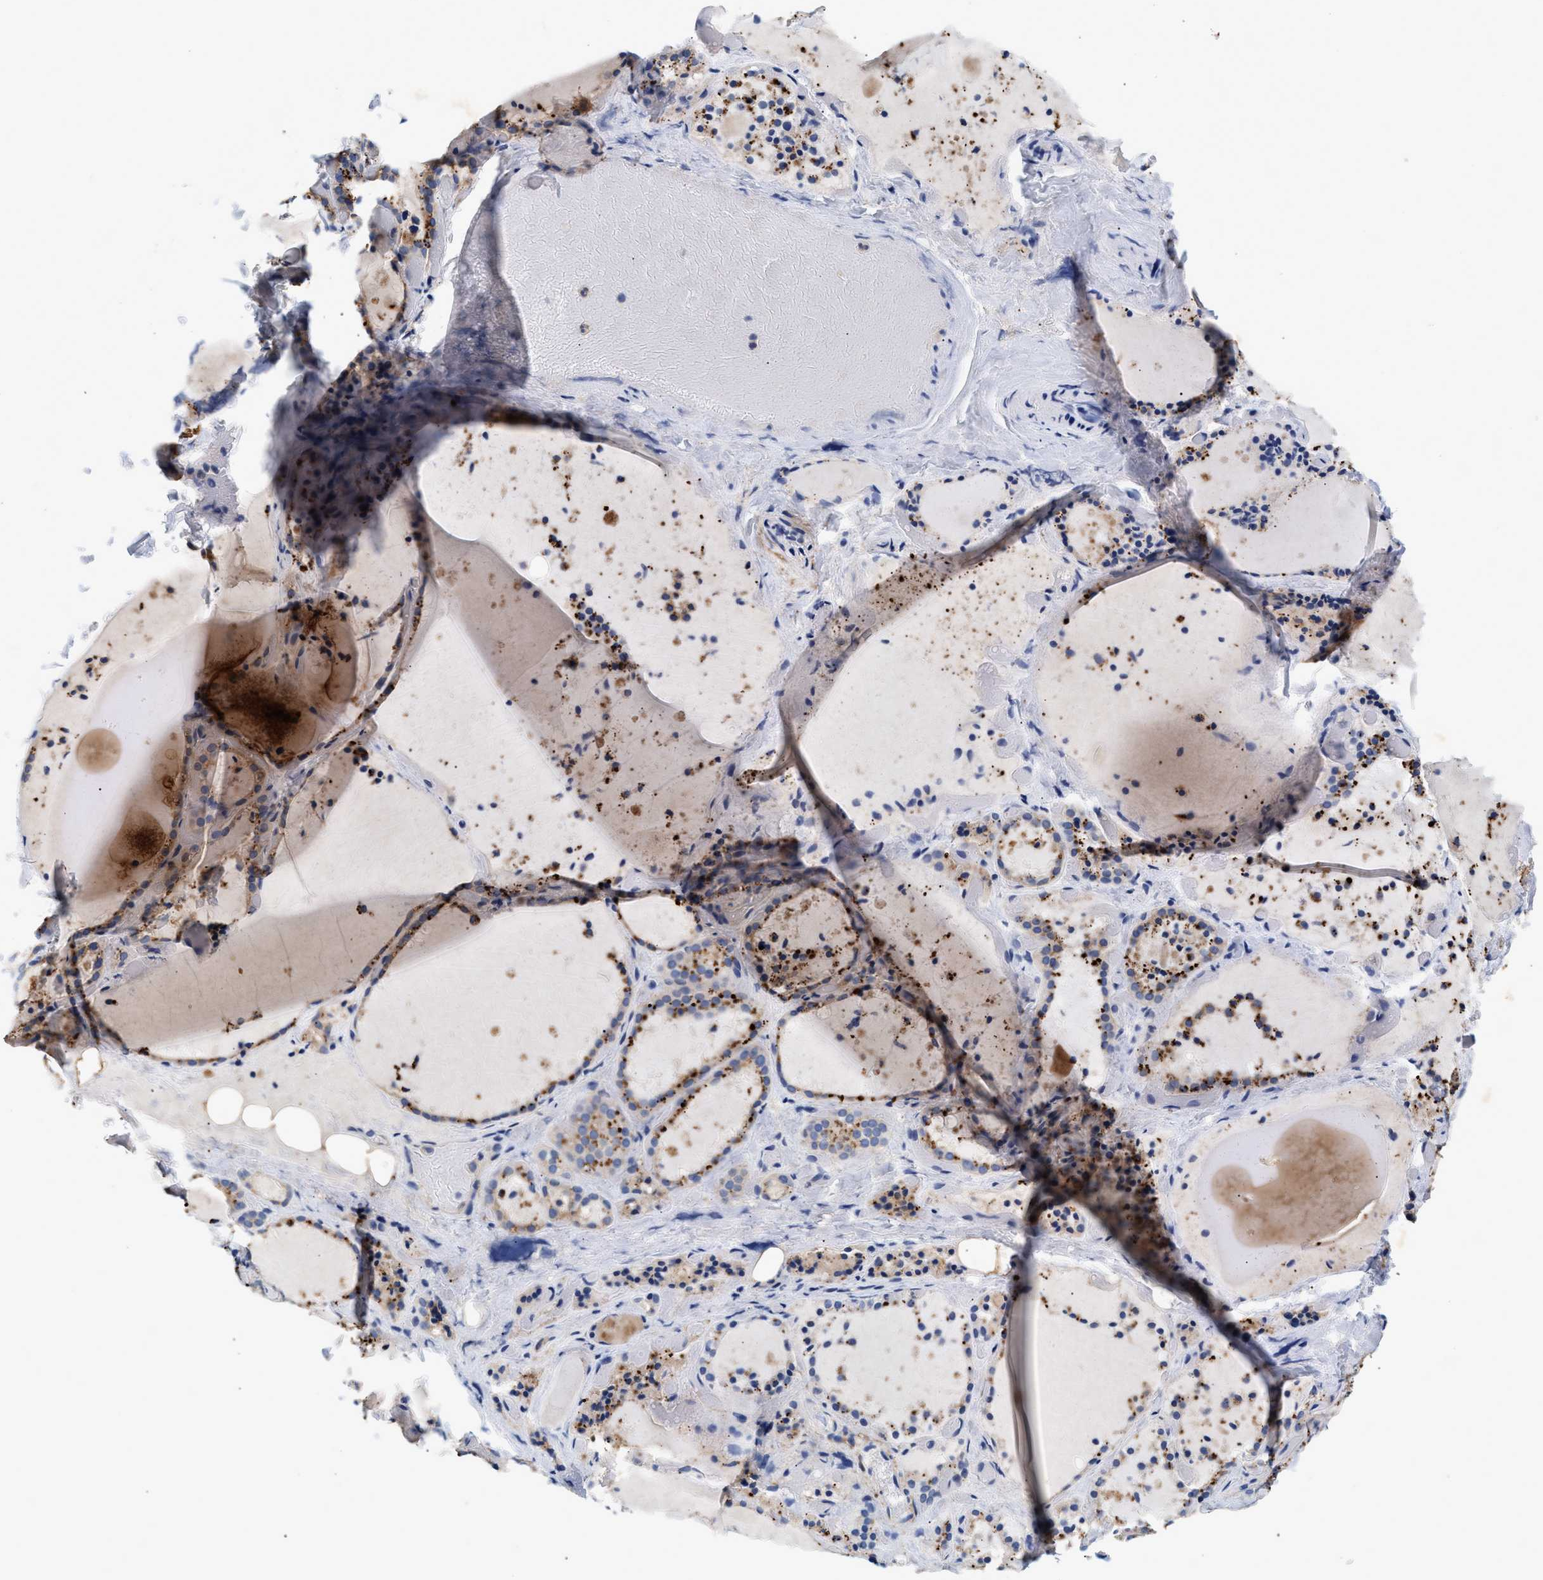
{"staining": {"intensity": "negative", "quantity": "none", "location": "none"}, "tissue": "thyroid gland", "cell_type": "Glandular cells", "image_type": "normal", "snomed": [{"axis": "morphology", "description": "Normal tissue, NOS"}, {"axis": "topography", "description": "Thyroid gland"}], "caption": "DAB immunohistochemical staining of normal human thyroid gland shows no significant positivity in glandular cells. Brightfield microscopy of immunohistochemistry stained with DAB (3,3'-diaminobenzidine) (brown) and hematoxylin (blue), captured at high magnification.", "gene": "GNAI3", "patient": {"sex": "female", "age": 44}}